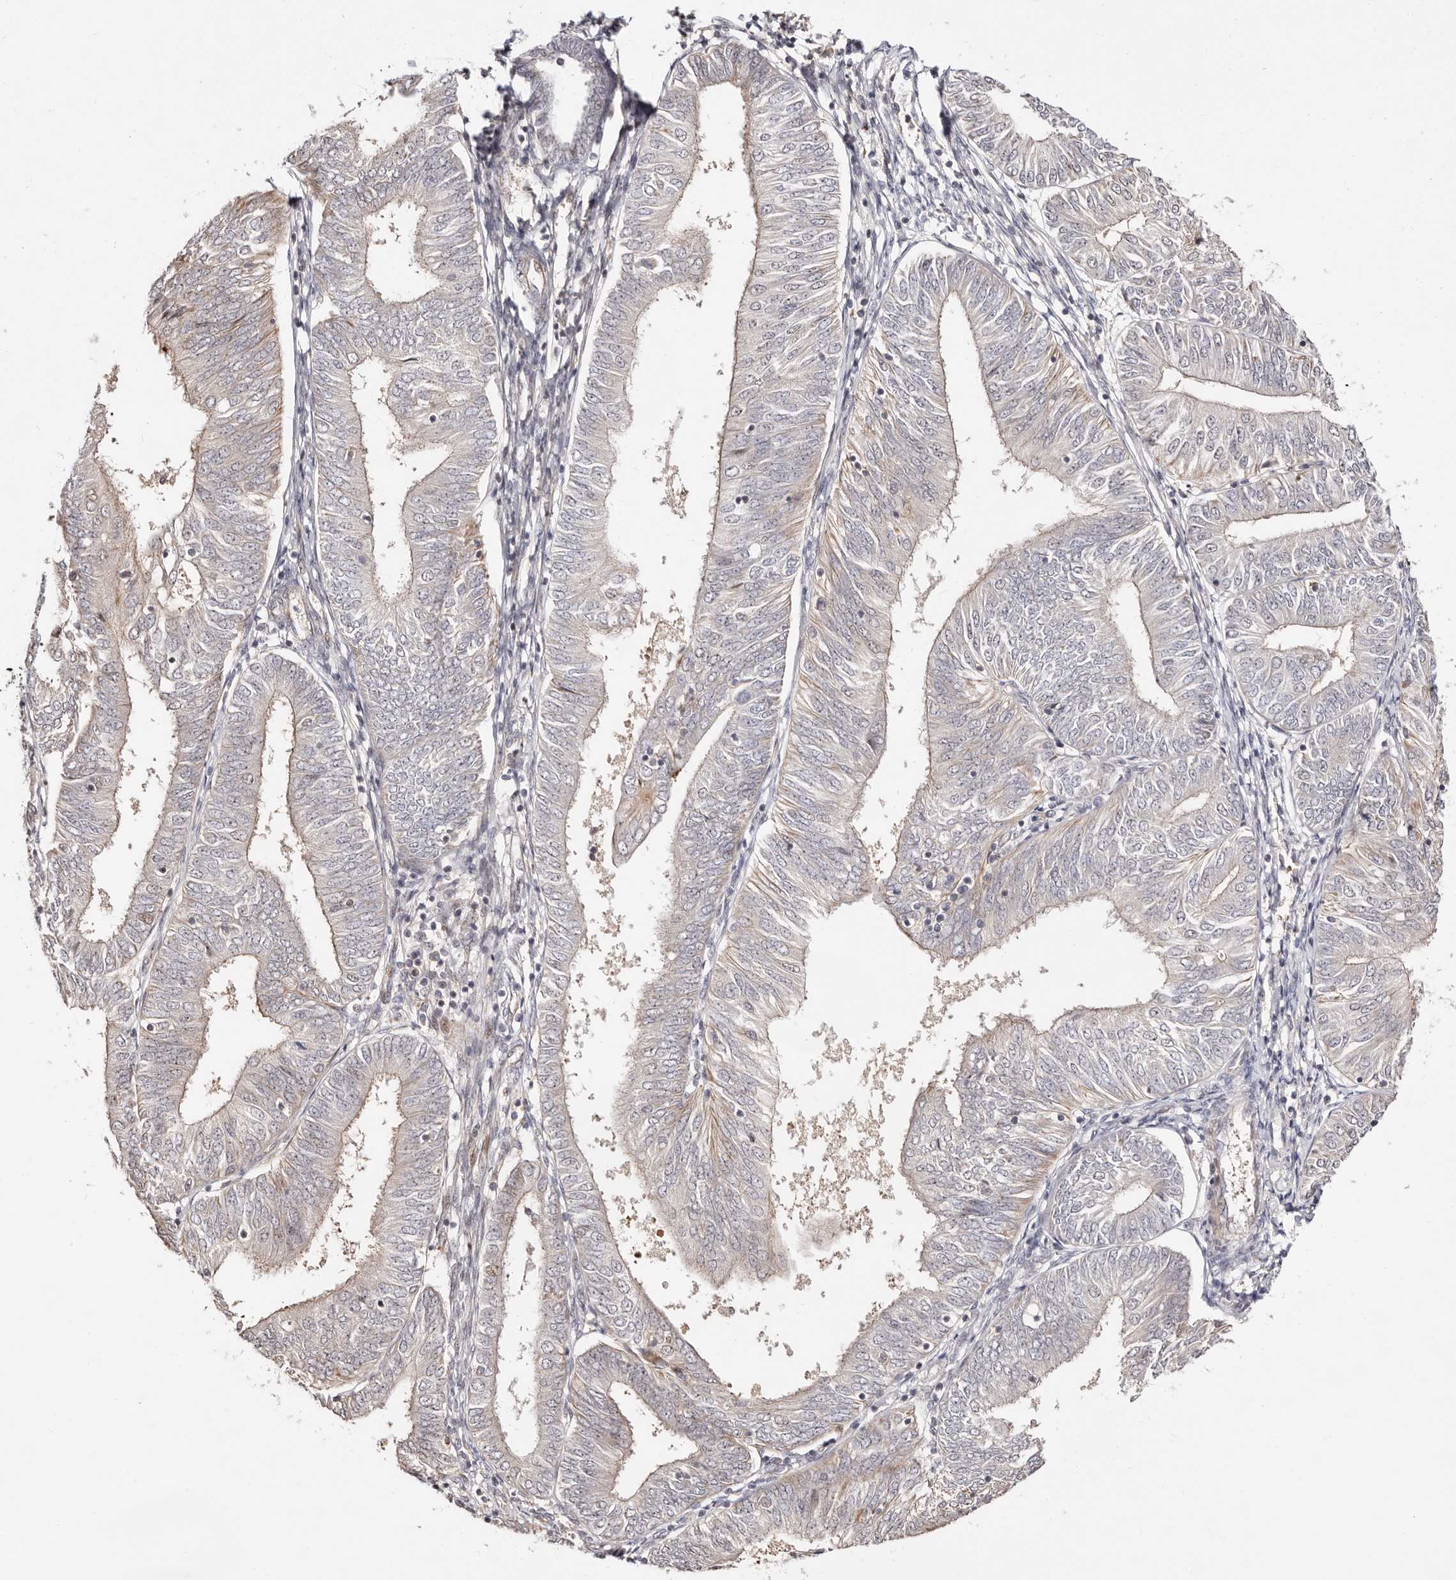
{"staining": {"intensity": "negative", "quantity": "none", "location": "none"}, "tissue": "endometrial cancer", "cell_type": "Tumor cells", "image_type": "cancer", "snomed": [{"axis": "morphology", "description": "Adenocarcinoma, NOS"}, {"axis": "topography", "description": "Endometrium"}], "caption": "The image exhibits no staining of tumor cells in endometrial cancer (adenocarcinoma).", "gene": "ODF2L", "patient": {"sex": "female", "age": 58}}